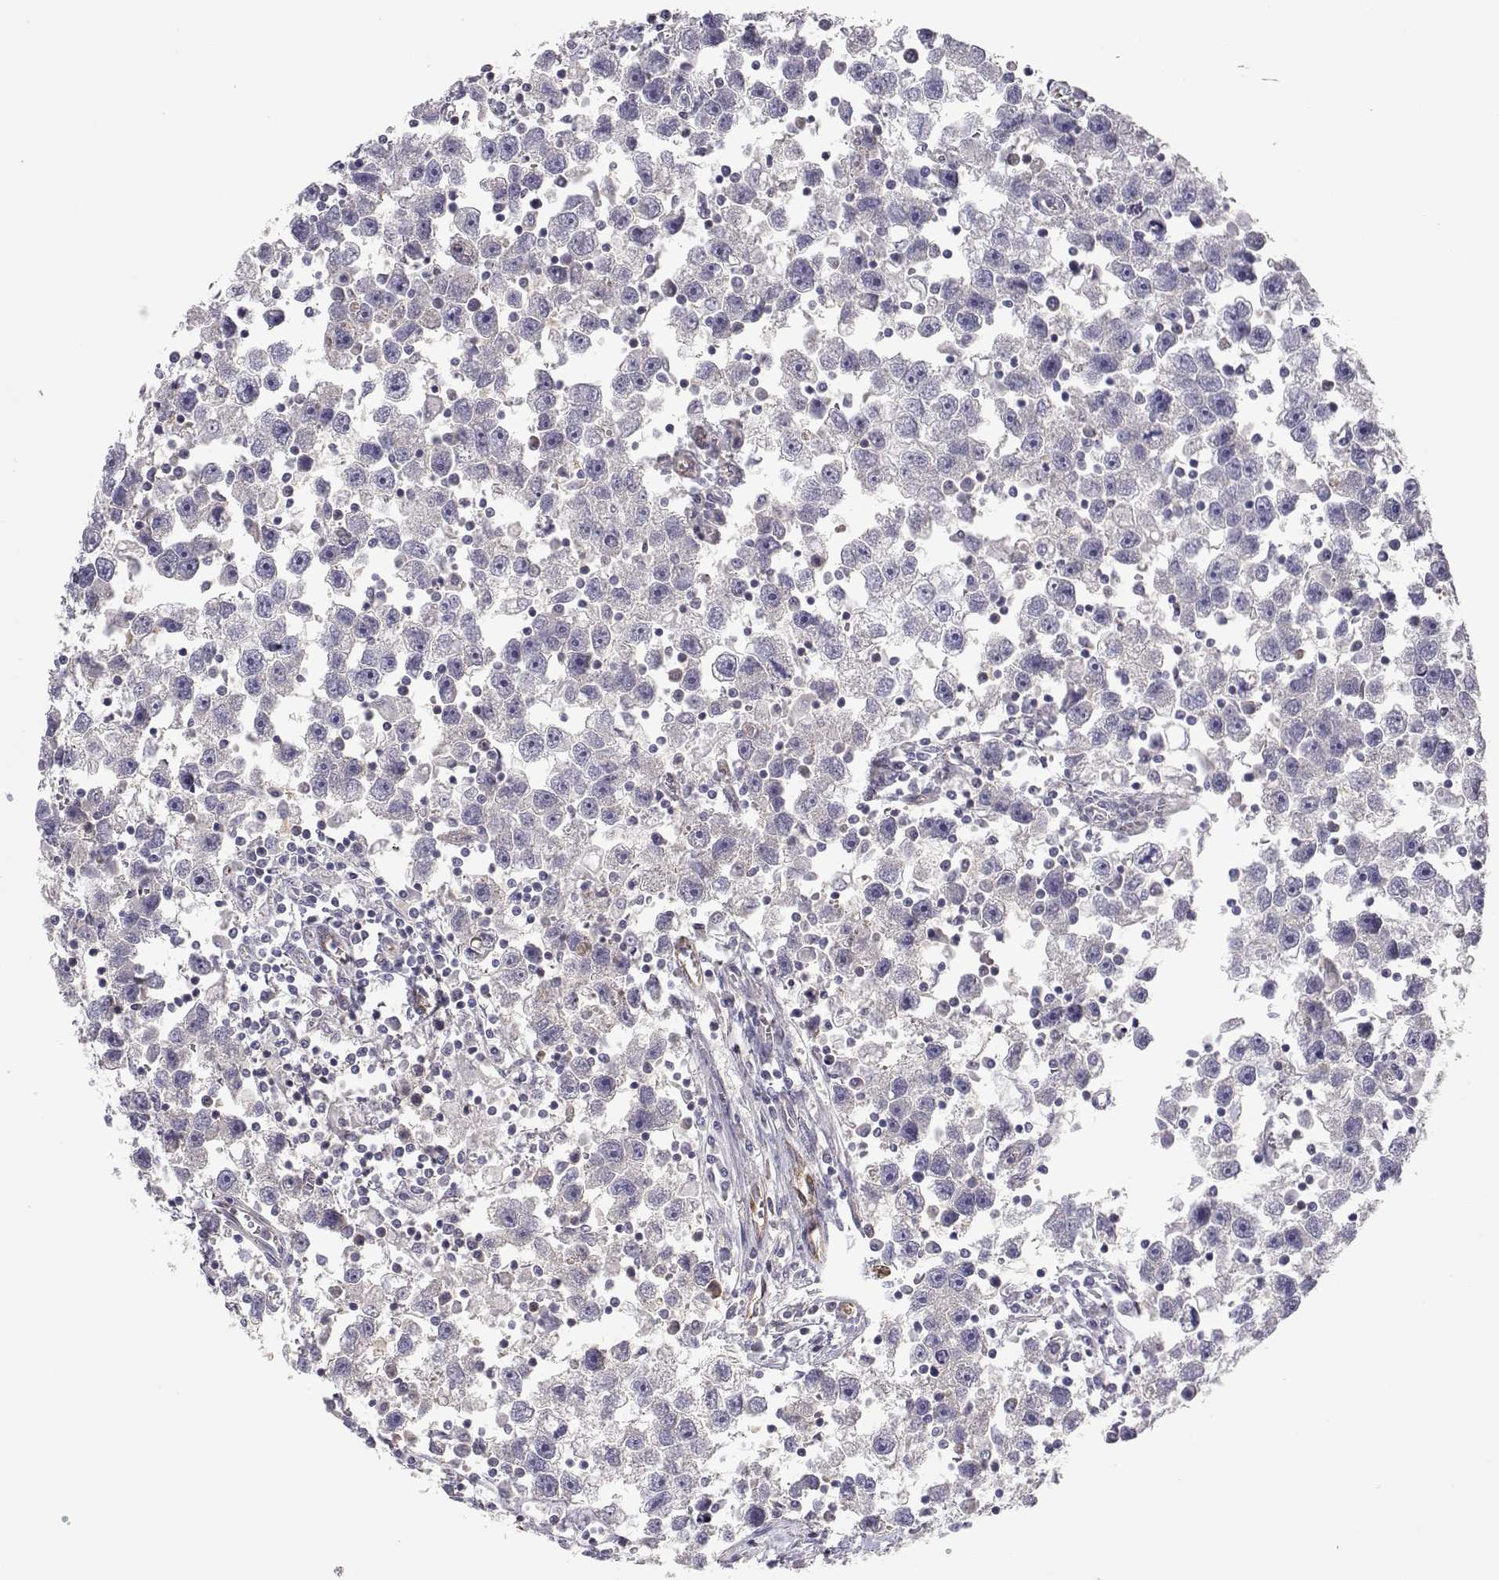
{"staining": {"intensity": "negative", "quantity": "none", "location": "none"}, "tissue": "testis cancer", "cell_type": "Tumor cells", "image_type": "cancer", "snomed": [{"axis": "morphology", "description": "Seminoma, NOS"}, {"axis": "topography", "description": "Testis"}], "caption": "DAB immunohistochemical staining of human seminoma (testis) displays no significant positivity in tumor cells.", "gene": "NCAM2", "patient": {"sex": "male", "age": 30}}